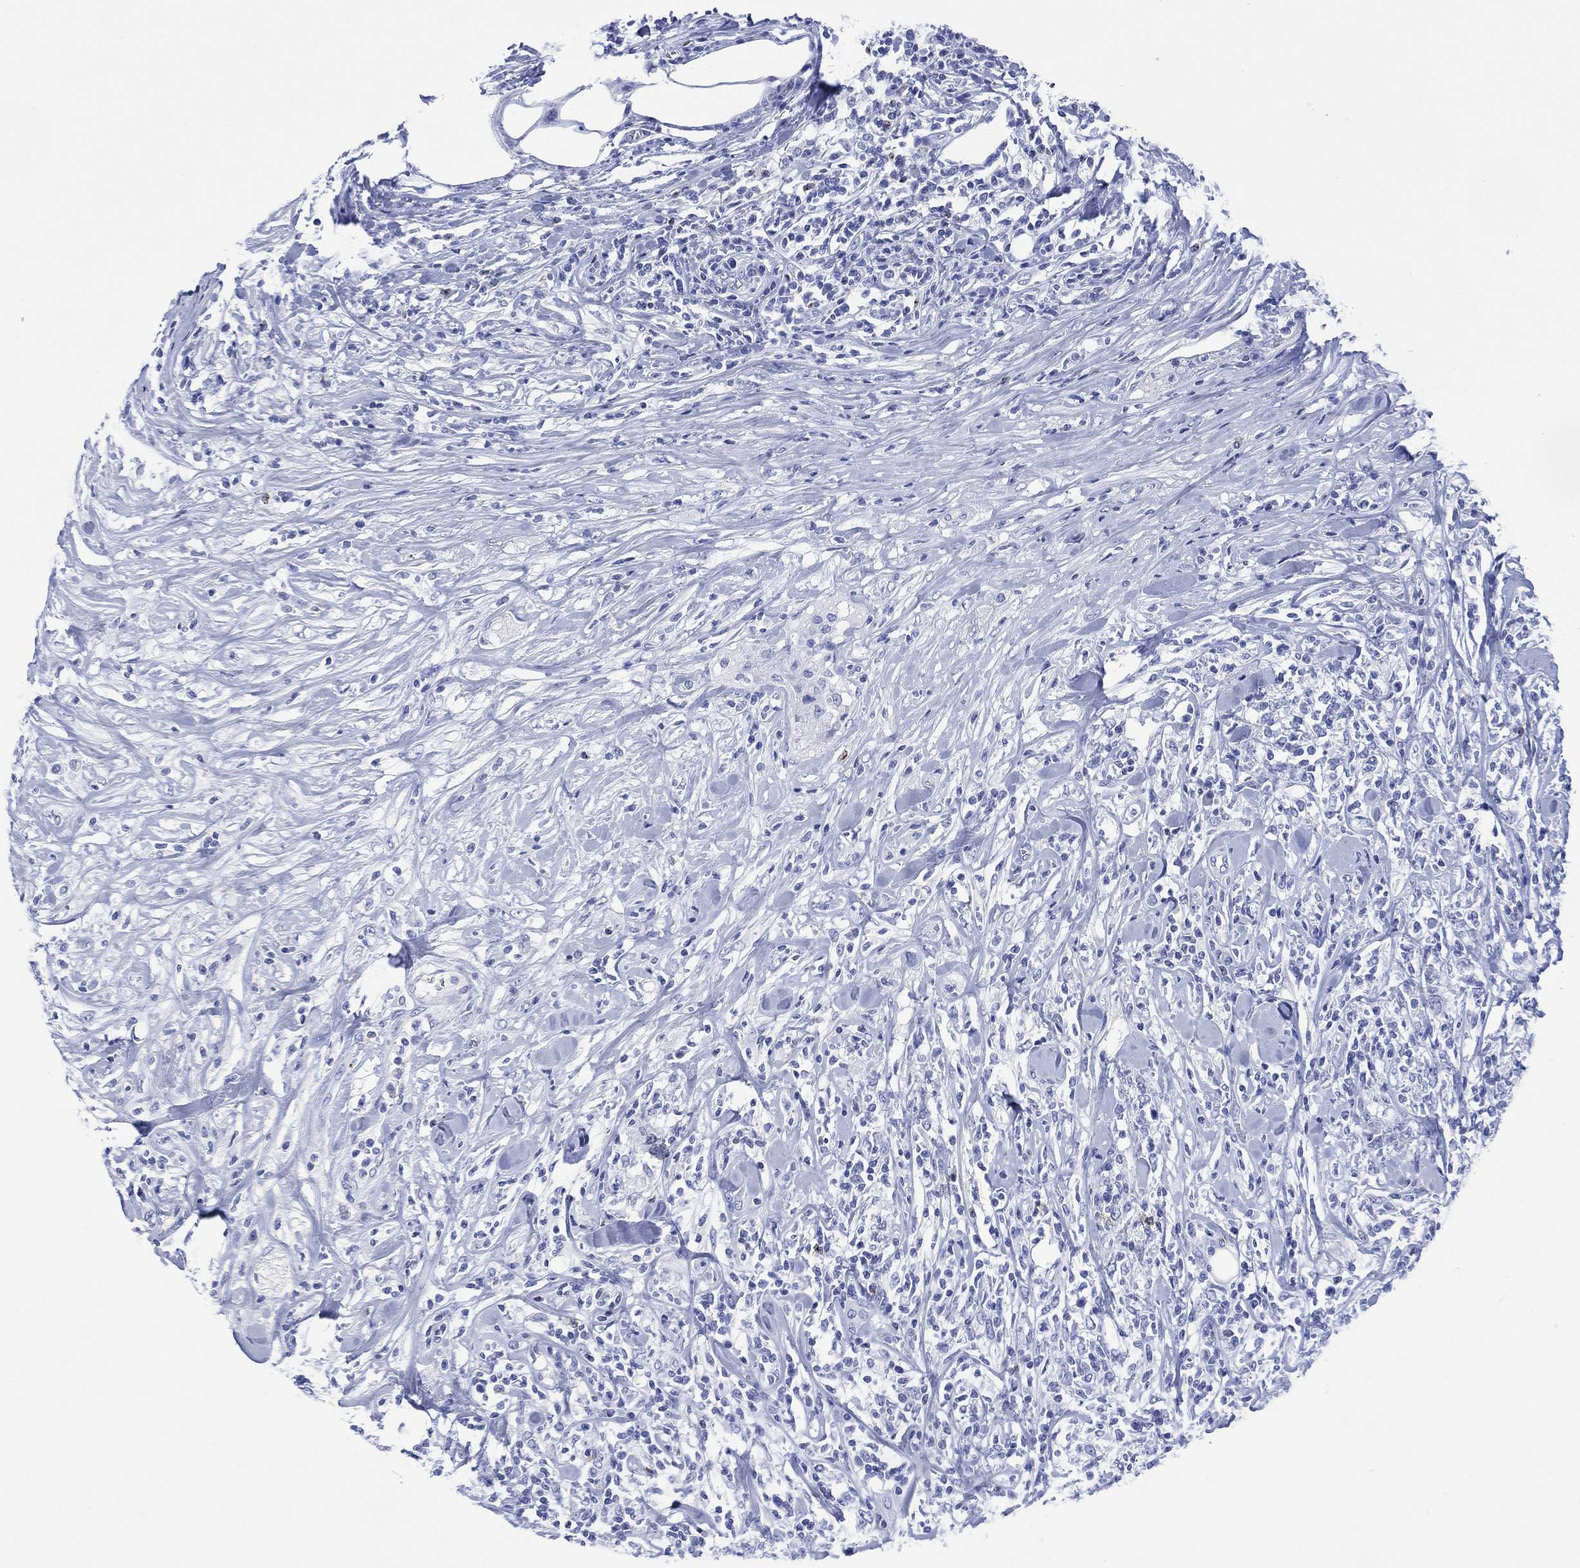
{"staining": {"intensity": "negative", "quantity": "none", "location": "none"}, "tissue": "lymphoma", "cell_type": "Tumor cells", "image_type": "cancer", "snomed": [{"axis": "morphology", "description": "Malignant lymphoma, non-Hodgkin's type, High grade"}, {"axis": "topography", "description": "Lymph node"}], "caption": "Tumor cells are negative for brown protein staining in lymphoma.", "gene": "DPP4", "patient": {"sex": "female", "age": 84}}